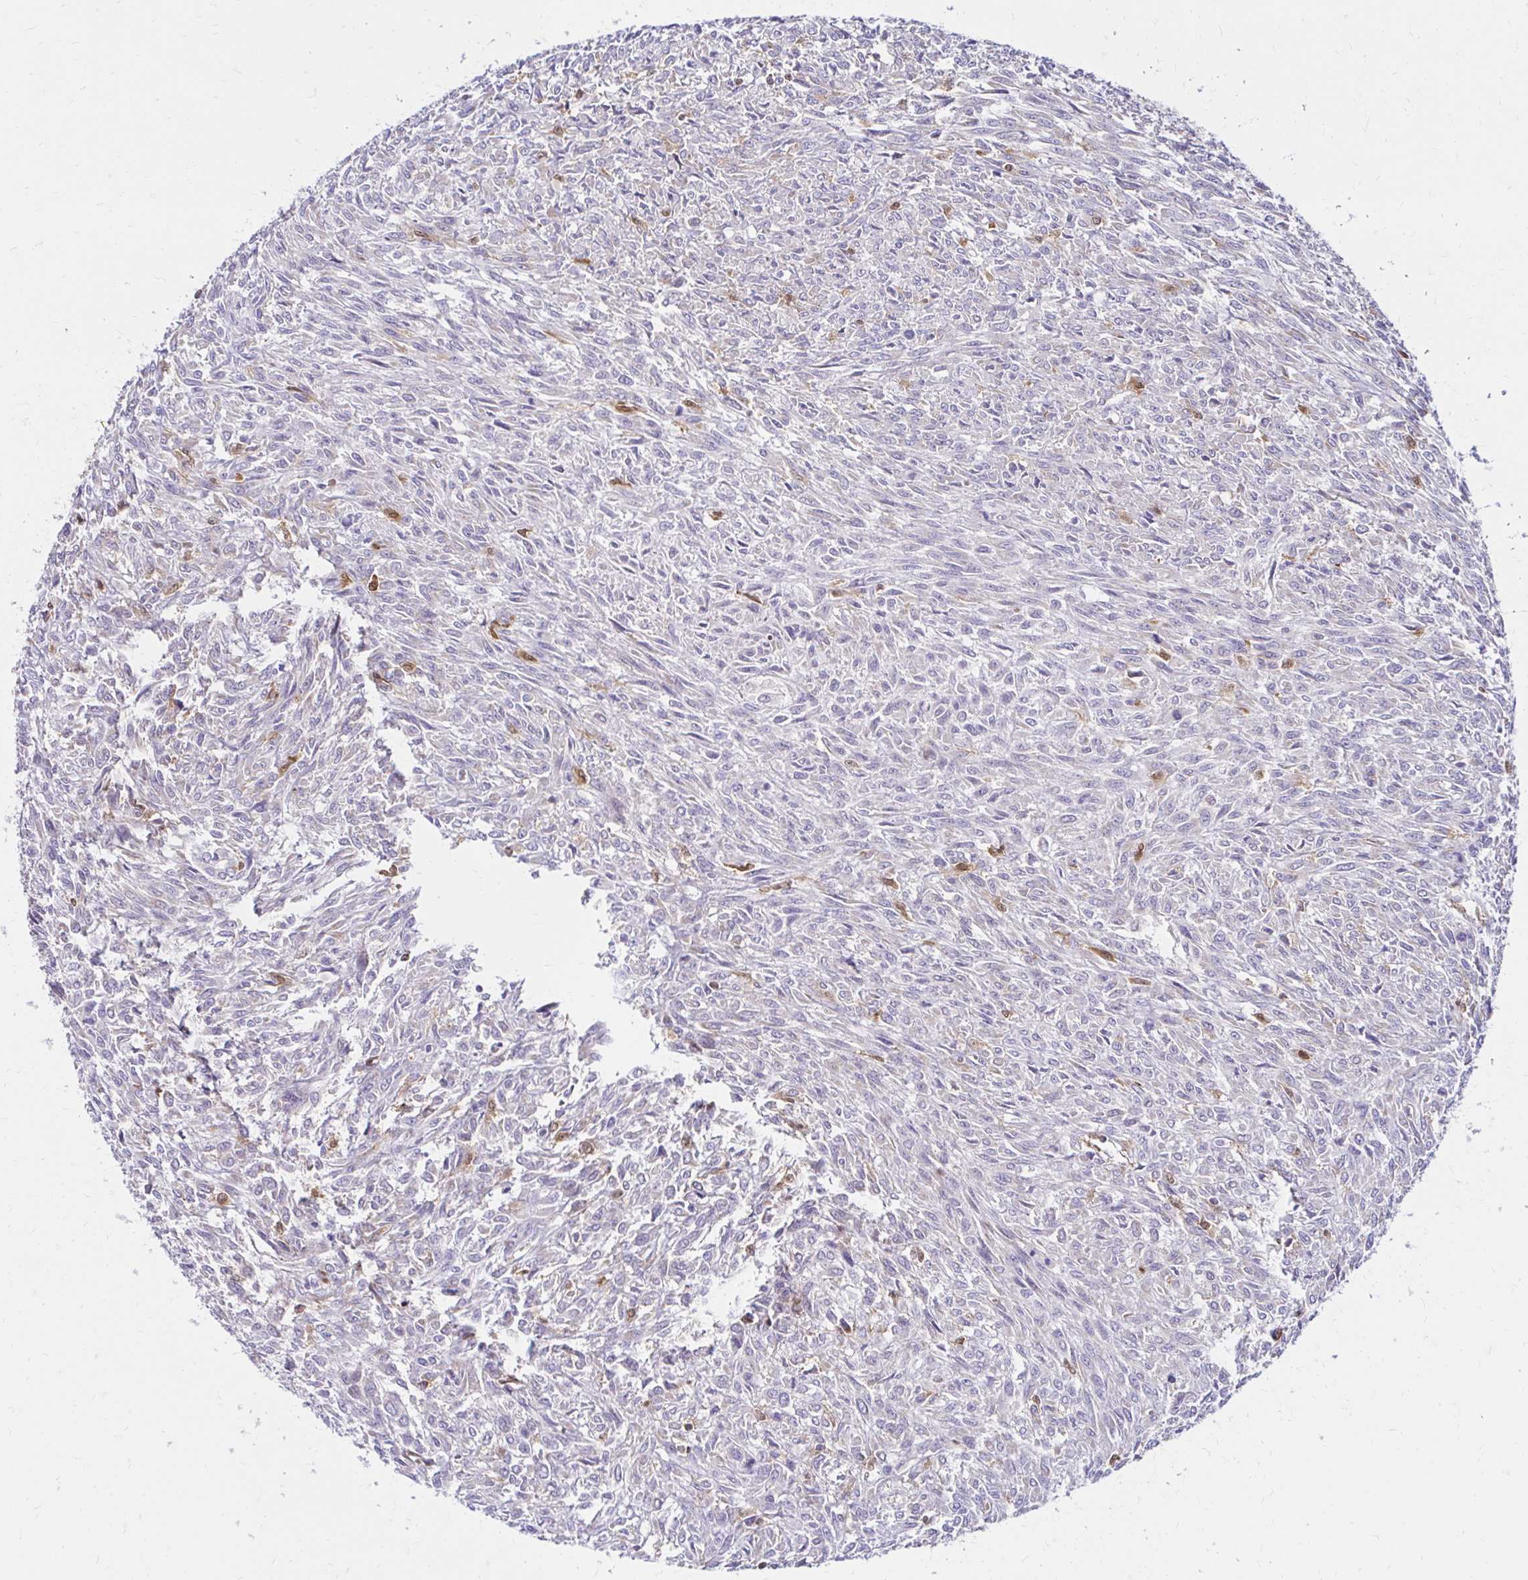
{"staining": {"intensity": "negative", "quantity": "none", "location": "none"}, "tissue": "renal cancer", "cell_type": "Tumor cells", "image_type": "cancer", "snomed": [{"axis": "morphology", "description": "Adenocarcinoma, NOS"}, {"axis": "topography", "description": "Kidney"}], "caption": "Protein analysis of renal cancer (adenocarcinoma) reveals no significant expression in tumor cells.", "gene": "PYCARD", "patient": {"sex": "male", "age": 58}}